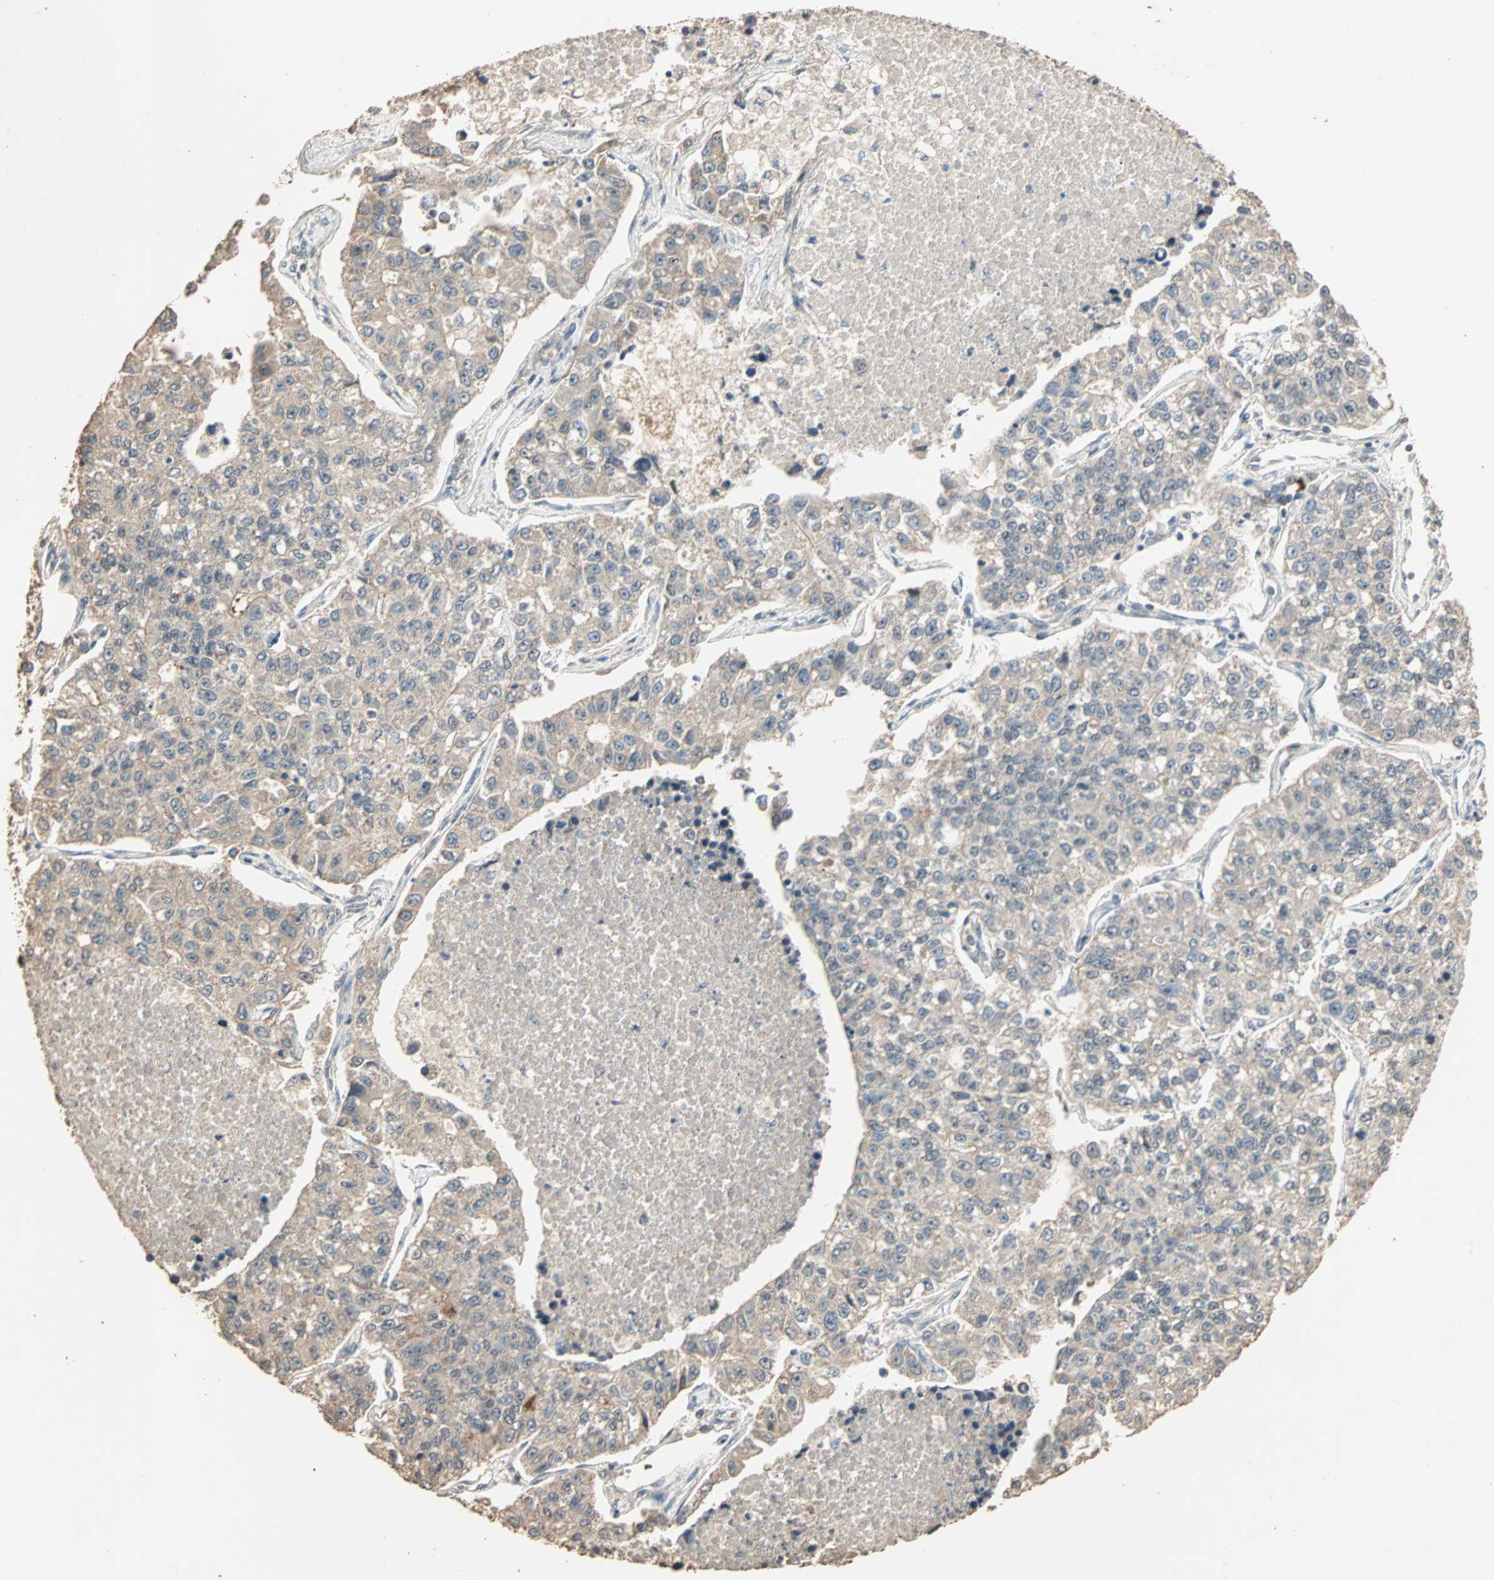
{"staining": {"intensity": "weak", "quantity": ">75%", "location": "cytoplasmic/membranous"}, "tissue": "lung cancer", "cell_type": "Tumor cells", "image_type": "cancer", "snomed": [{"axis": "morphology", "description": "Adenocarcinoma, NOS"}, {"axis": "topography", "description": "Lung"}], "caption": "Weak cytoplasmic/membranous protein staining is appreciated in approximately >75% of tumor cells in adenocarcinoma (lung).", "gene": "ZBTB33", "patient": {"sex": "male", "age": 49}}